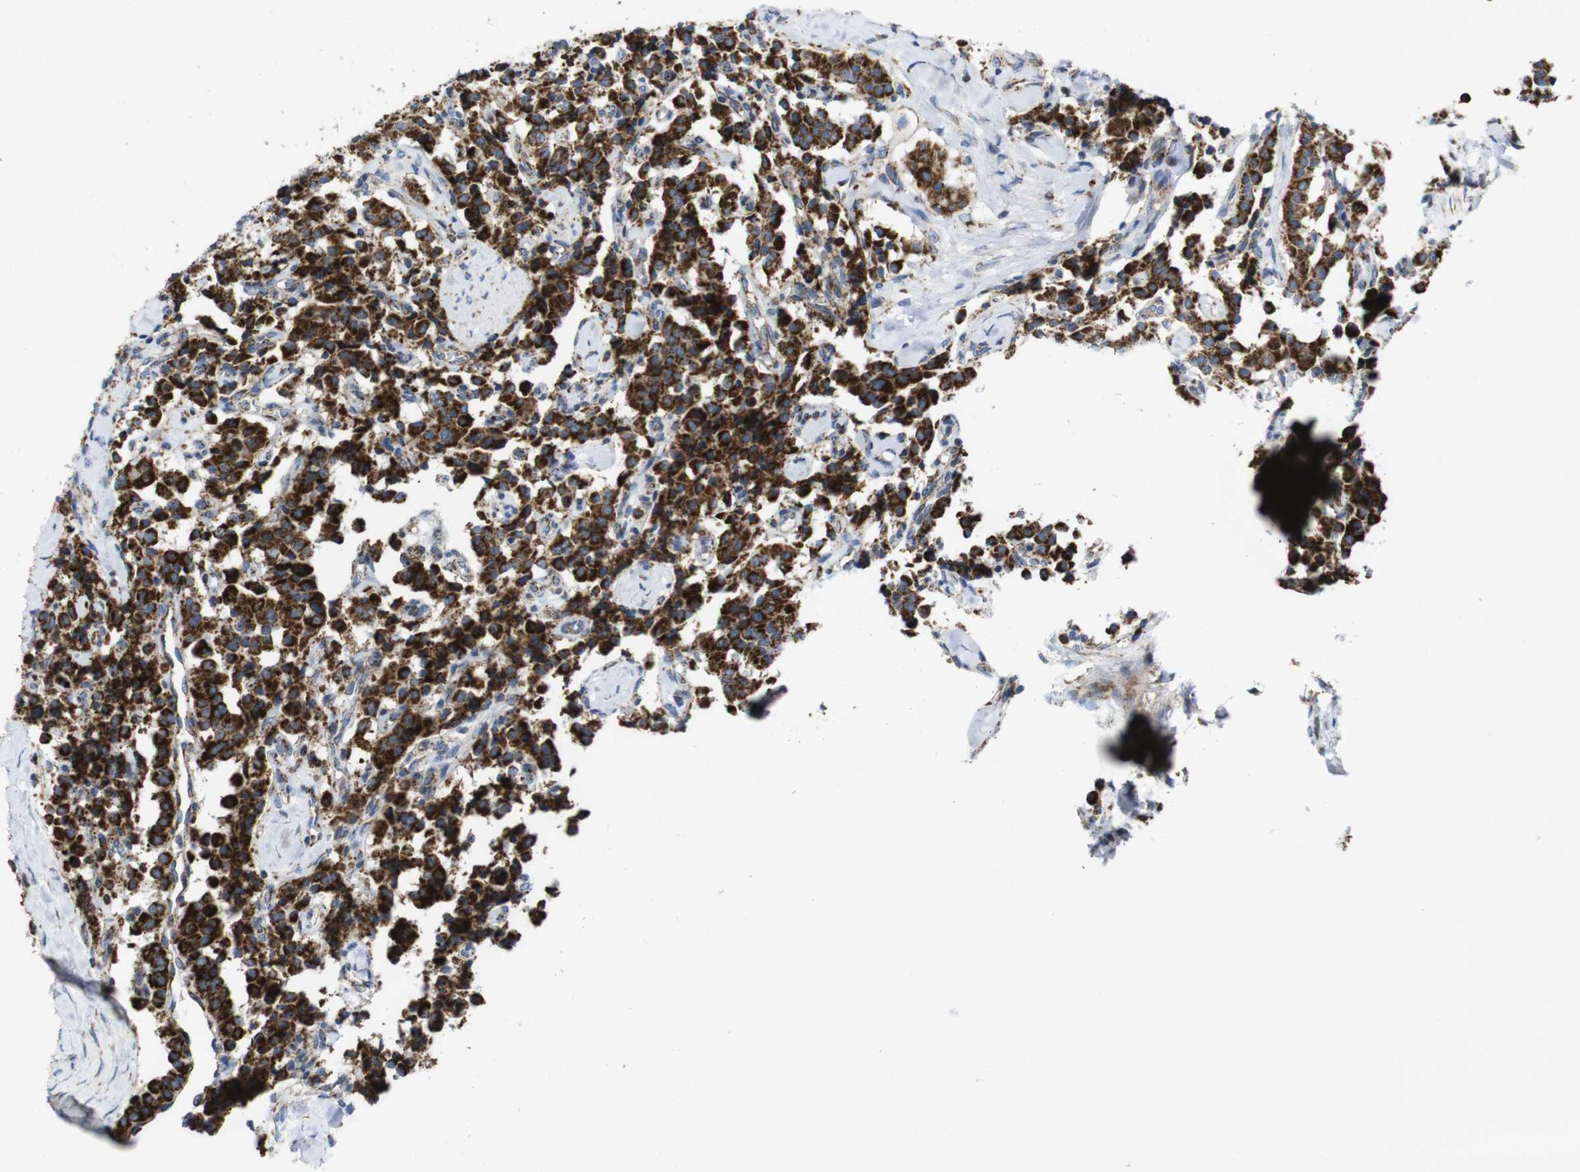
{"staining": {"intensity": "strong", "quantity": ">75%", "location": "cytoplasmic/membranous"}, "tissue": "carcinoid", "cell_type": "Tumor cells", "image_type": "cancer", "snomed": [{"axis": "morphology", "description": "Carcinoid, malignant, NOS"}, {"axis": "topography", "description": "Lung"}], "caption": "Protein staining reveals strong cytoplasmic/membranous staining in approximately >75% of tumor cells in malignant carcinoid.", "gene": "TMEM192", "patient": {"sex": "male", "age": 30}}